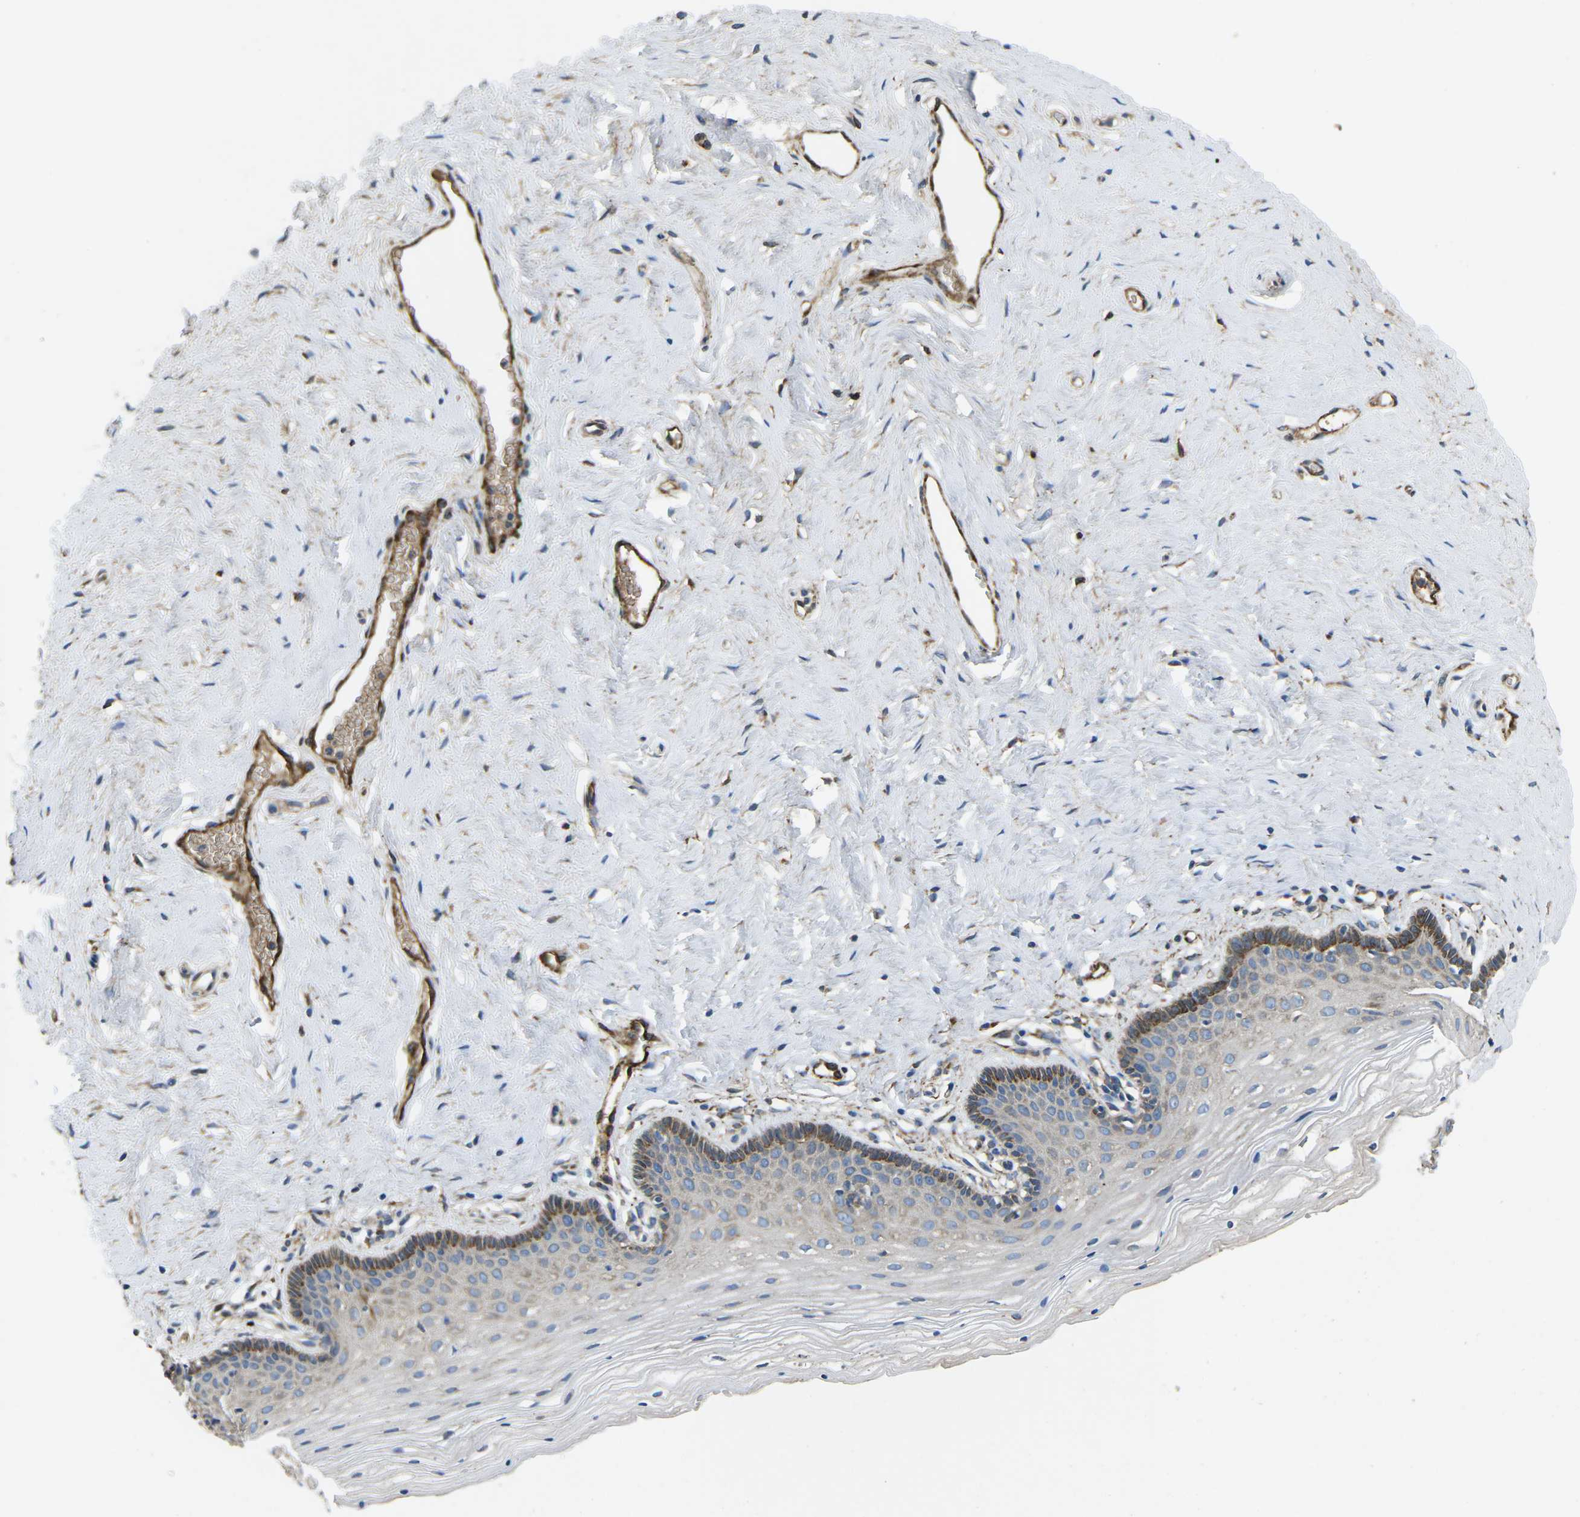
{"staining": {"intensity": "moderate", "quantity": "<25%", "location": "cytoplasmic/membranous"}, "tissue": "vagina", "cell_type": "Squamous epithelial cells", "image_type": "normal", "snomed": [{"axis": "morphology", "description": "Normal tissue, NOS"}, {"axis": "topography", "description": "Vagina"}], "caption": "DAB immunohistochemical staining of normal human vagina shows moderate cytoplasmic/membranous protein positivity in about <25% of squamous epithelial cells.", "gene": "PDZD8", "patient": {"sex": "female", "age": 32}}